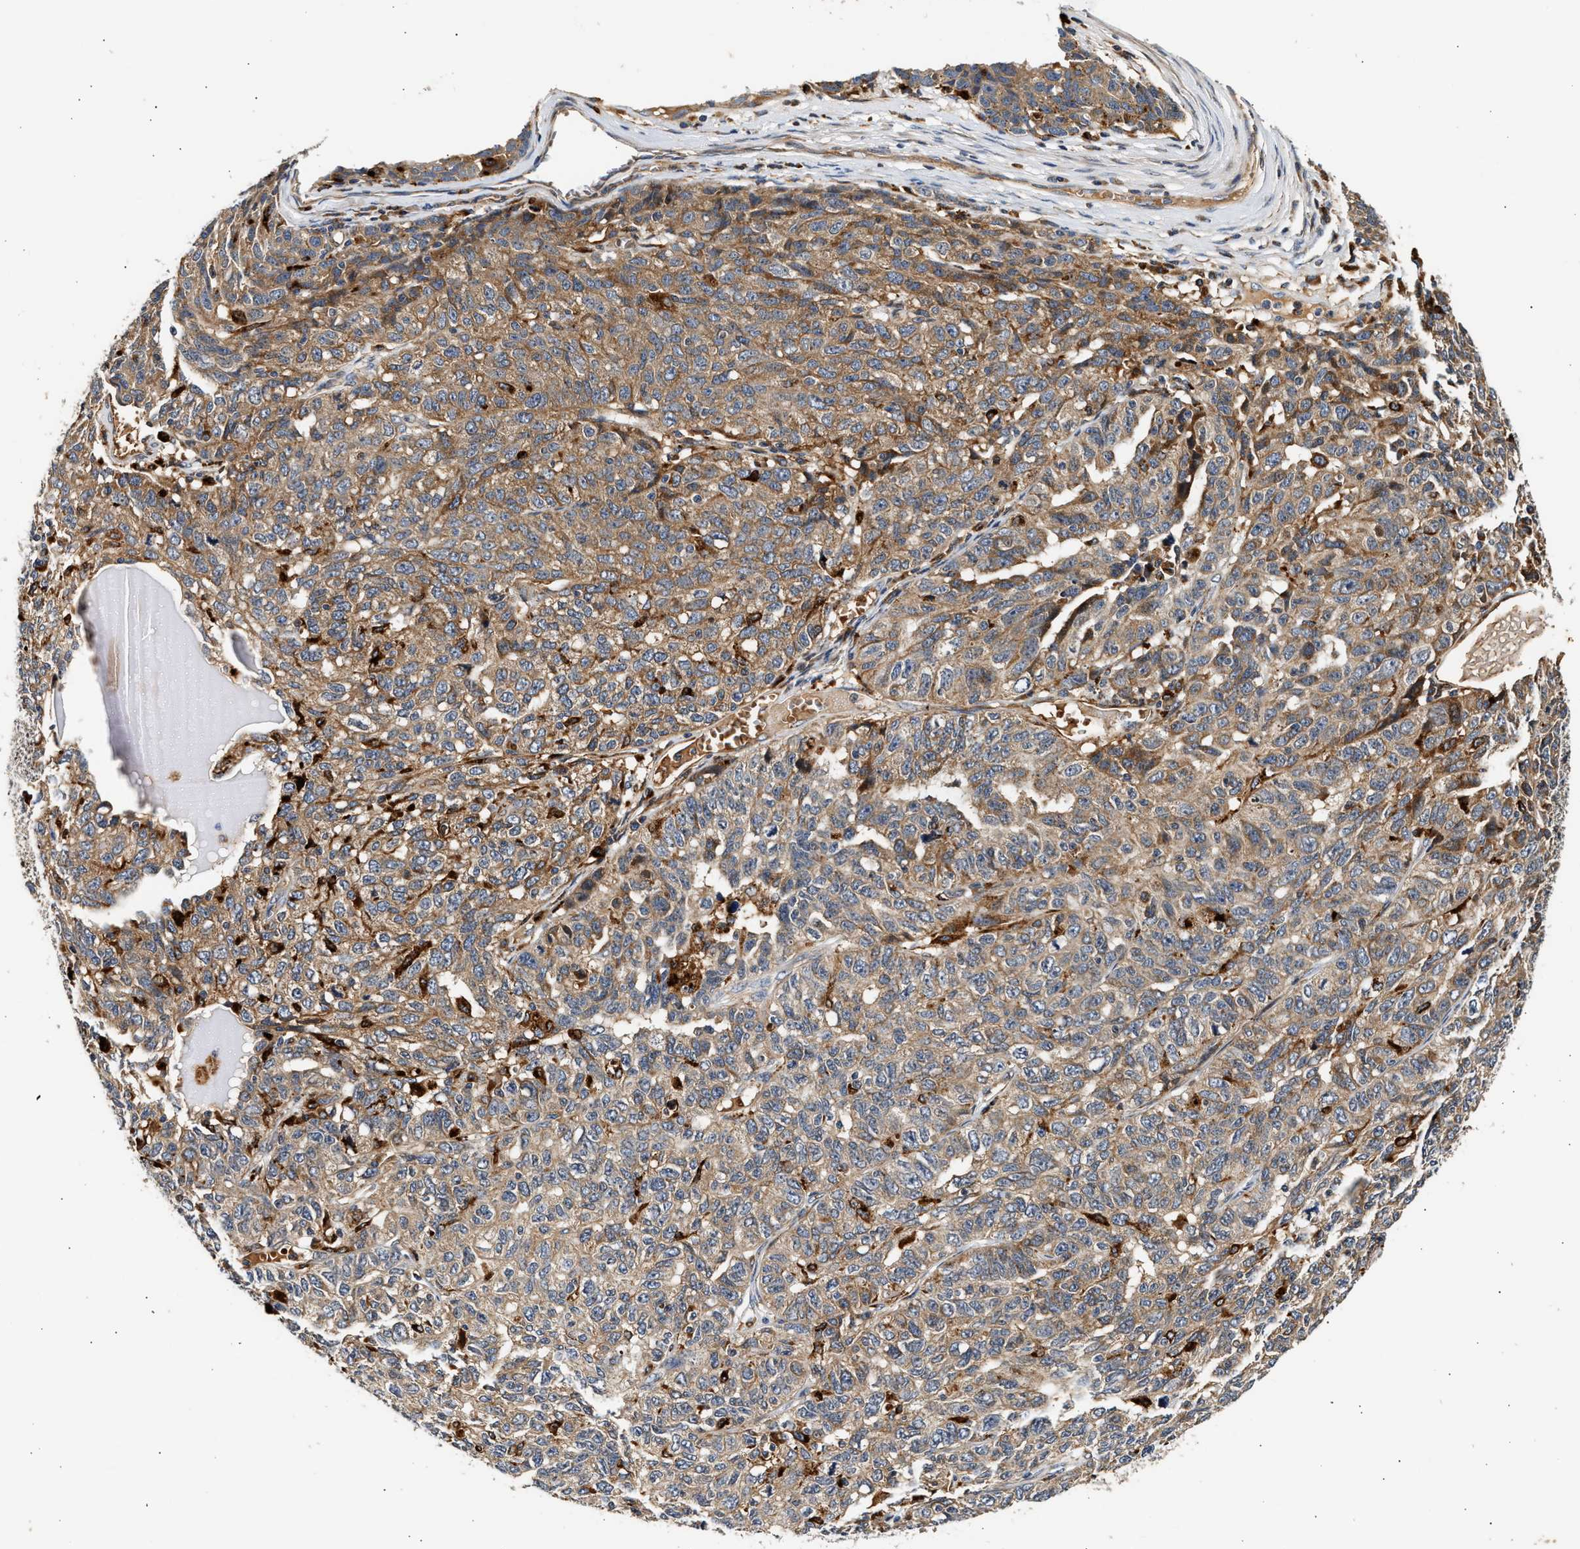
{"staining": {"intensity": "moderate", "quantity": ">75%", "location": "cytoplasmic/membranous"}, "tissue": "ovarian cancer", "cell_type": "Tumor cells", "image_type": "cancer", "snomed": [{"axis": "morphology", "description": "Cystadenocarcinoma, serous, NOS"}, {"axis": "topography", "description": "Ovary"}], "caption": "Protein staining displays moderate cytoplasmic/membranous staining in about >75% of tumor cells in ovarian serous cystadenocarcinoma.", "gene": "PLD3", "patient": {"sex": "female", "age": 71}}